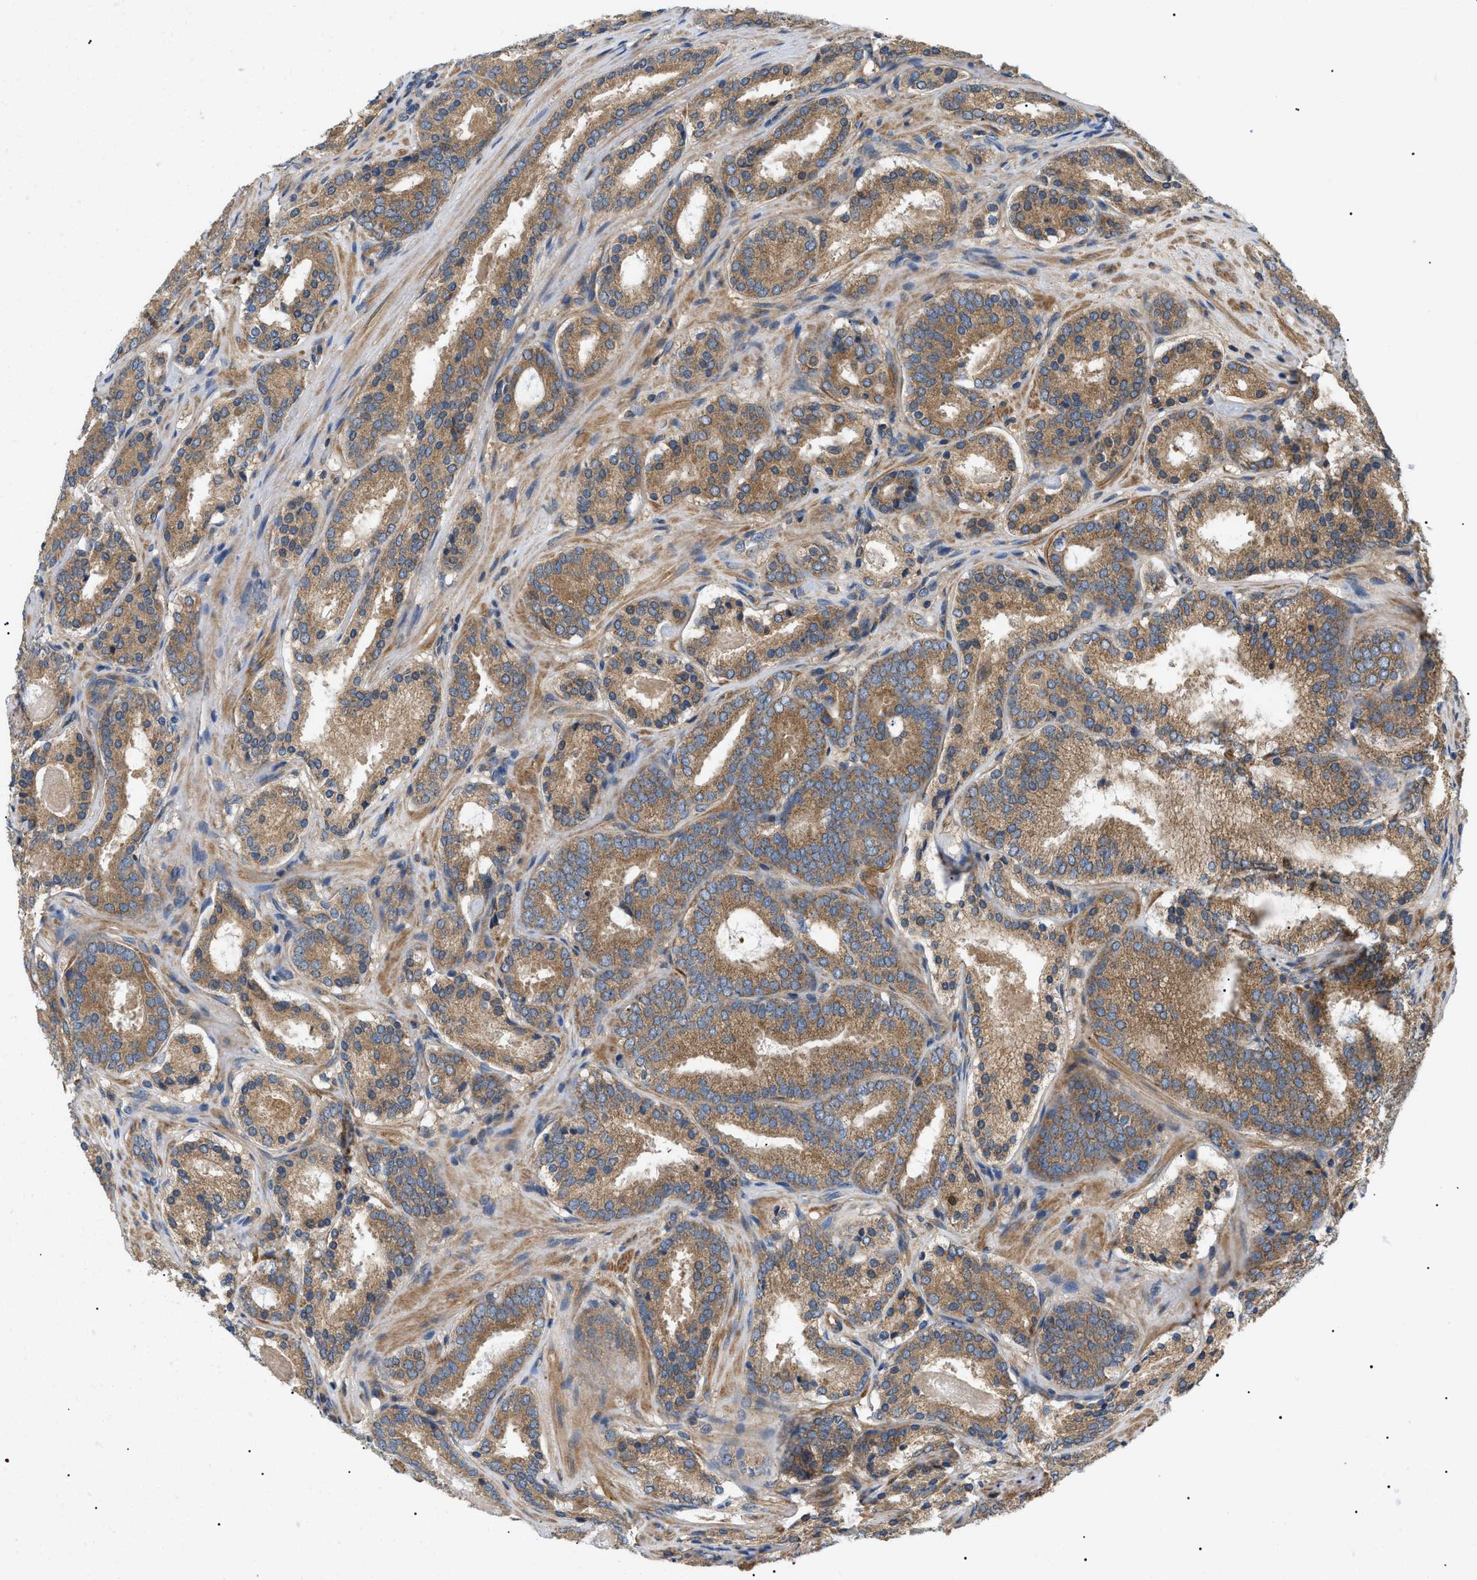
{"staining": {"intensity": "moderate", "quantity": ">75%", "location": "cytoplasmic/membranous"}, "tissue": "prostate cancer", "cell_type": "Tumor cells", "image_type": "cancer", "snomed": [{"axis": "morphology", "description": "Adenocarcinoma, Low grade"}, {"axis": "topography", "description": "Prostate"}], "caption": "Protein analysis of prostate cancer tissue demonstrates moderate cytoplasmic/membranous staining in approximately >75% of tumor cells.", "gene": "PPM1B", "patient": {"sex": "male", "age": 69}}